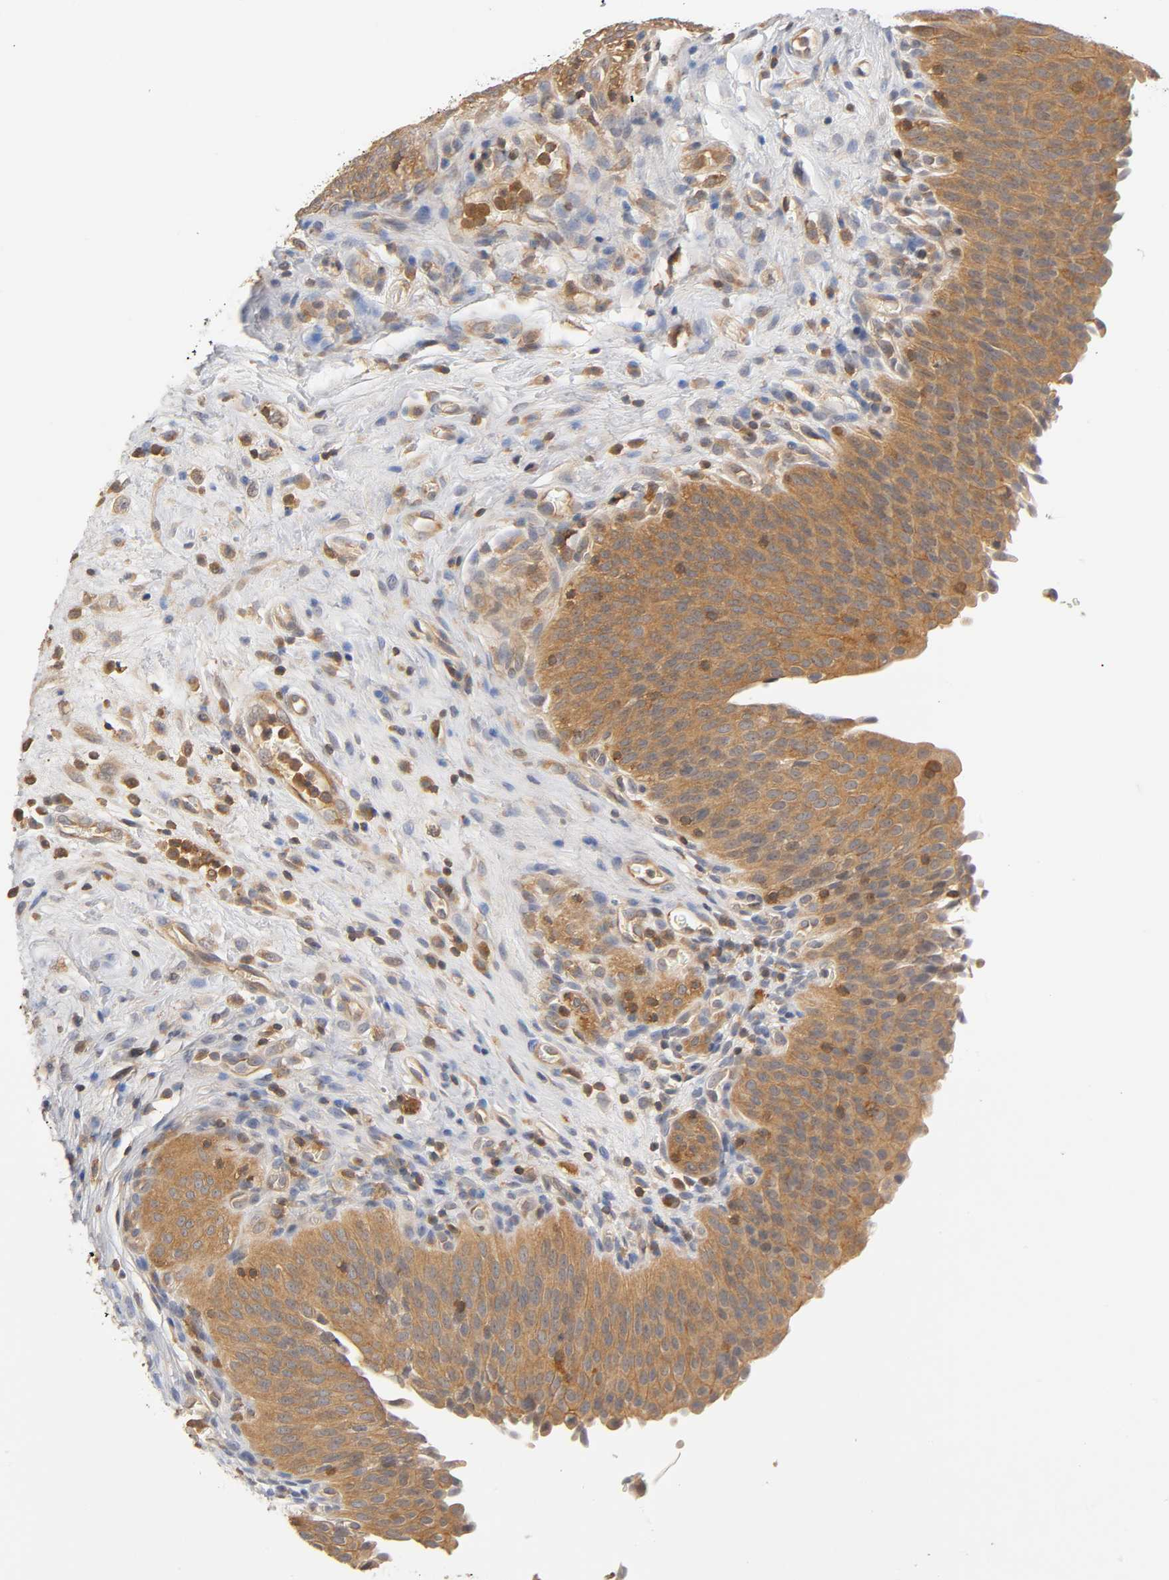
{"staining": {"intensity": "moderate", "quantity": ">75%", "location": "cytoplasmic/membranous"}, "tissue": "urinary bladder", "cell_type": "Urothelial cells", "image_type": "normal", "snomed": [{"axis": "morphology", "description": "Normal tissue, NOS"}, {"axis": "morphology", "description": "Dysplasia, NOS"}, {"axis": "topography", "description": "Urinary bladder"}], "caption": "A high-resolution histopathology image shows immunohistochemistry staining of unremarkable urinary bladder, which demonstrates moderate cytoplasmic/membranous staining in about >75% of urothelial cells.", "gene": "ACTR2", "patient": {"sex": "male", "age": 35}}